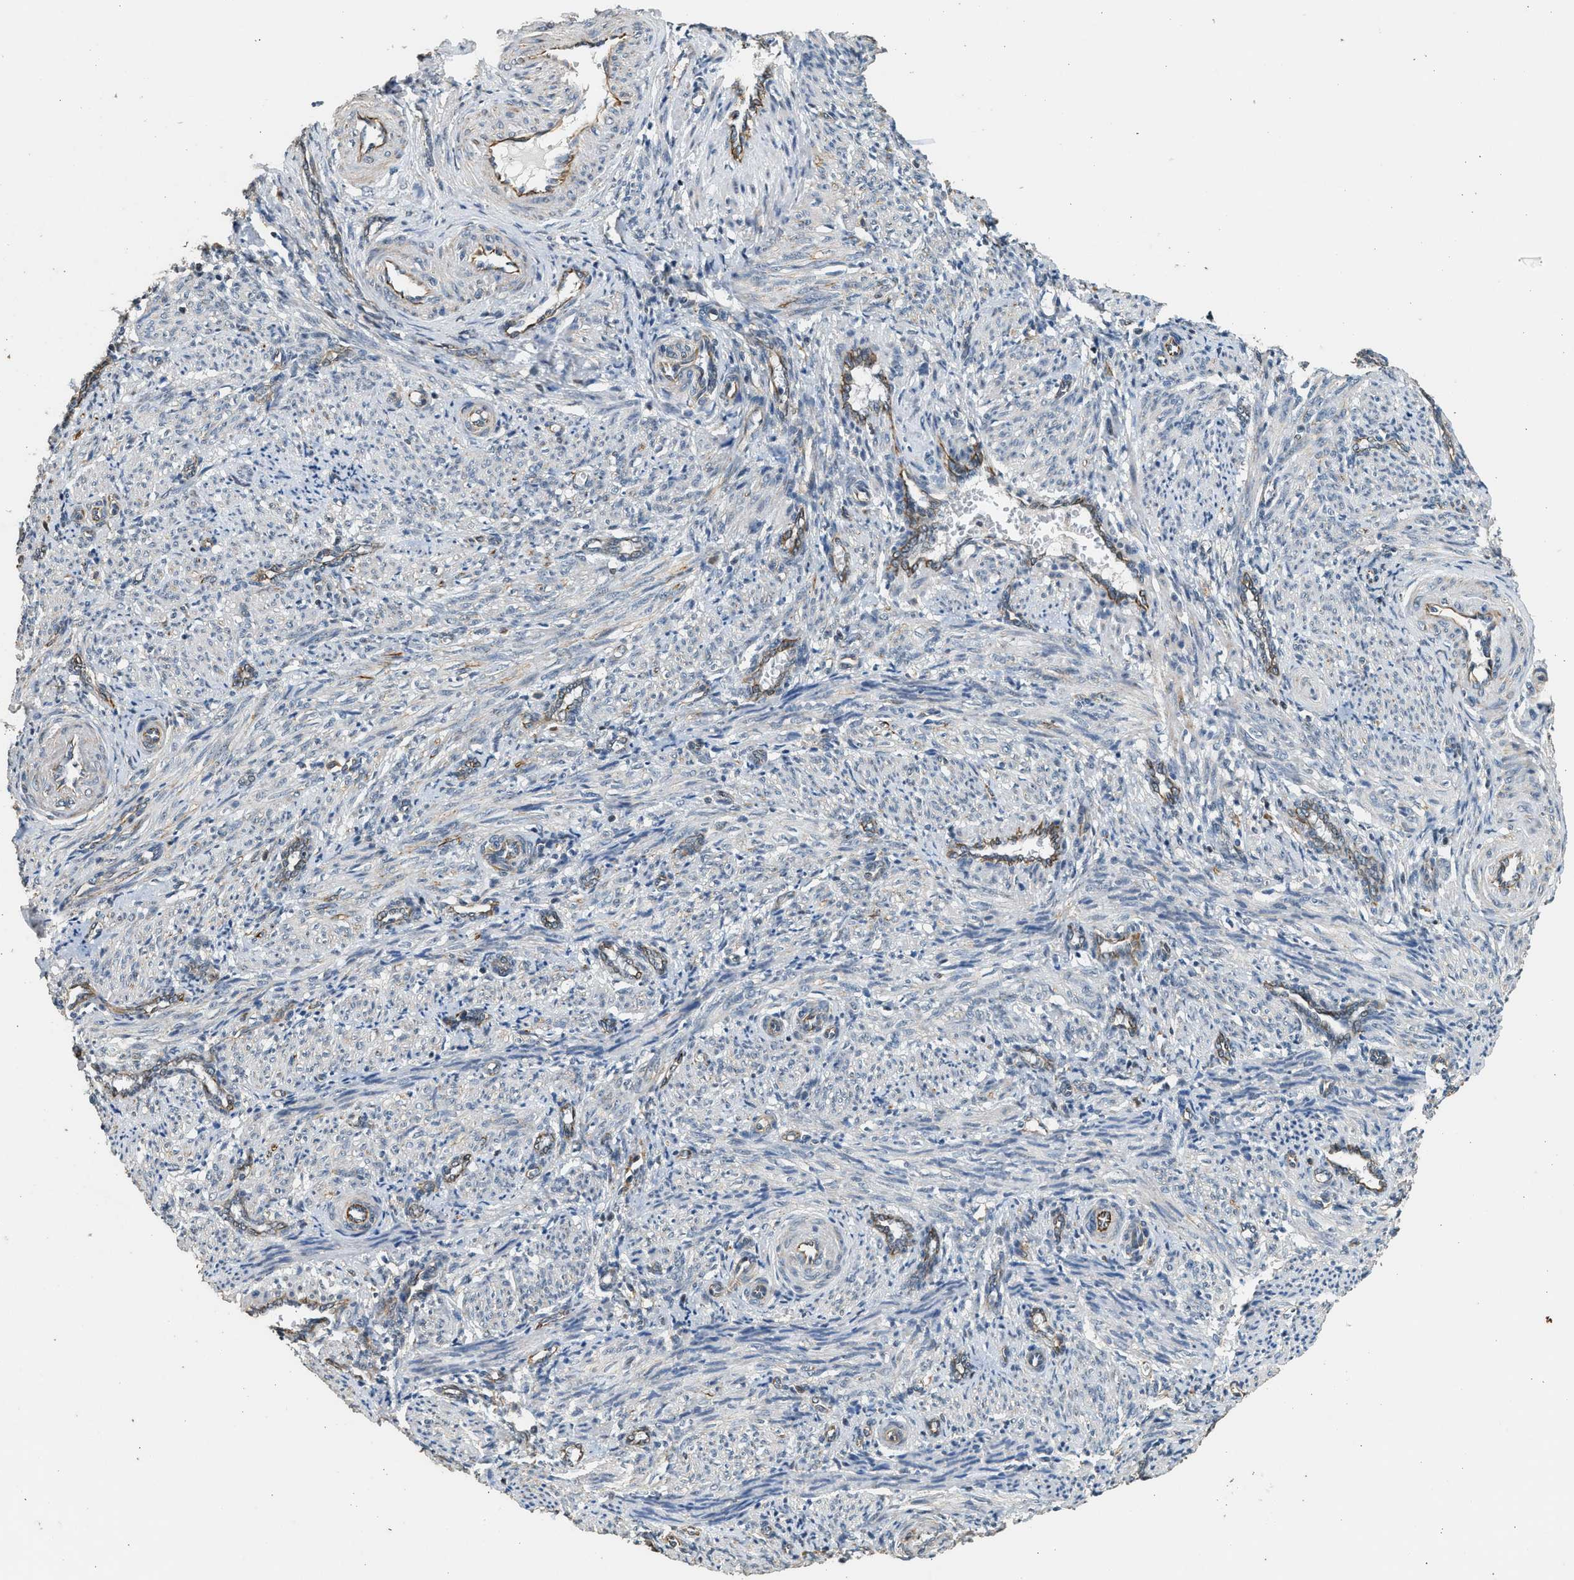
{"staining": {"intensity": "negative", "quantity": "none", "location": "none"}, "tissue": "smooth muscle", "cell_type": "Smooth muscle cells", "image_type": "normal", "snomed": [{"axis": "morphology", "description": "Normal tissue, NOS"}, {"axis": "topography", "description": "Endometrium"}], "caption": "Histopathology image shows no protein positivity in smooth muscle cells of unremarkable smooth muscle. (DAB immunohistochemistry (IHC) visualized using brightfield microscopy, high magnification).", "gene": "PCLO", "patient": {"sex": "female", "age": 33}}